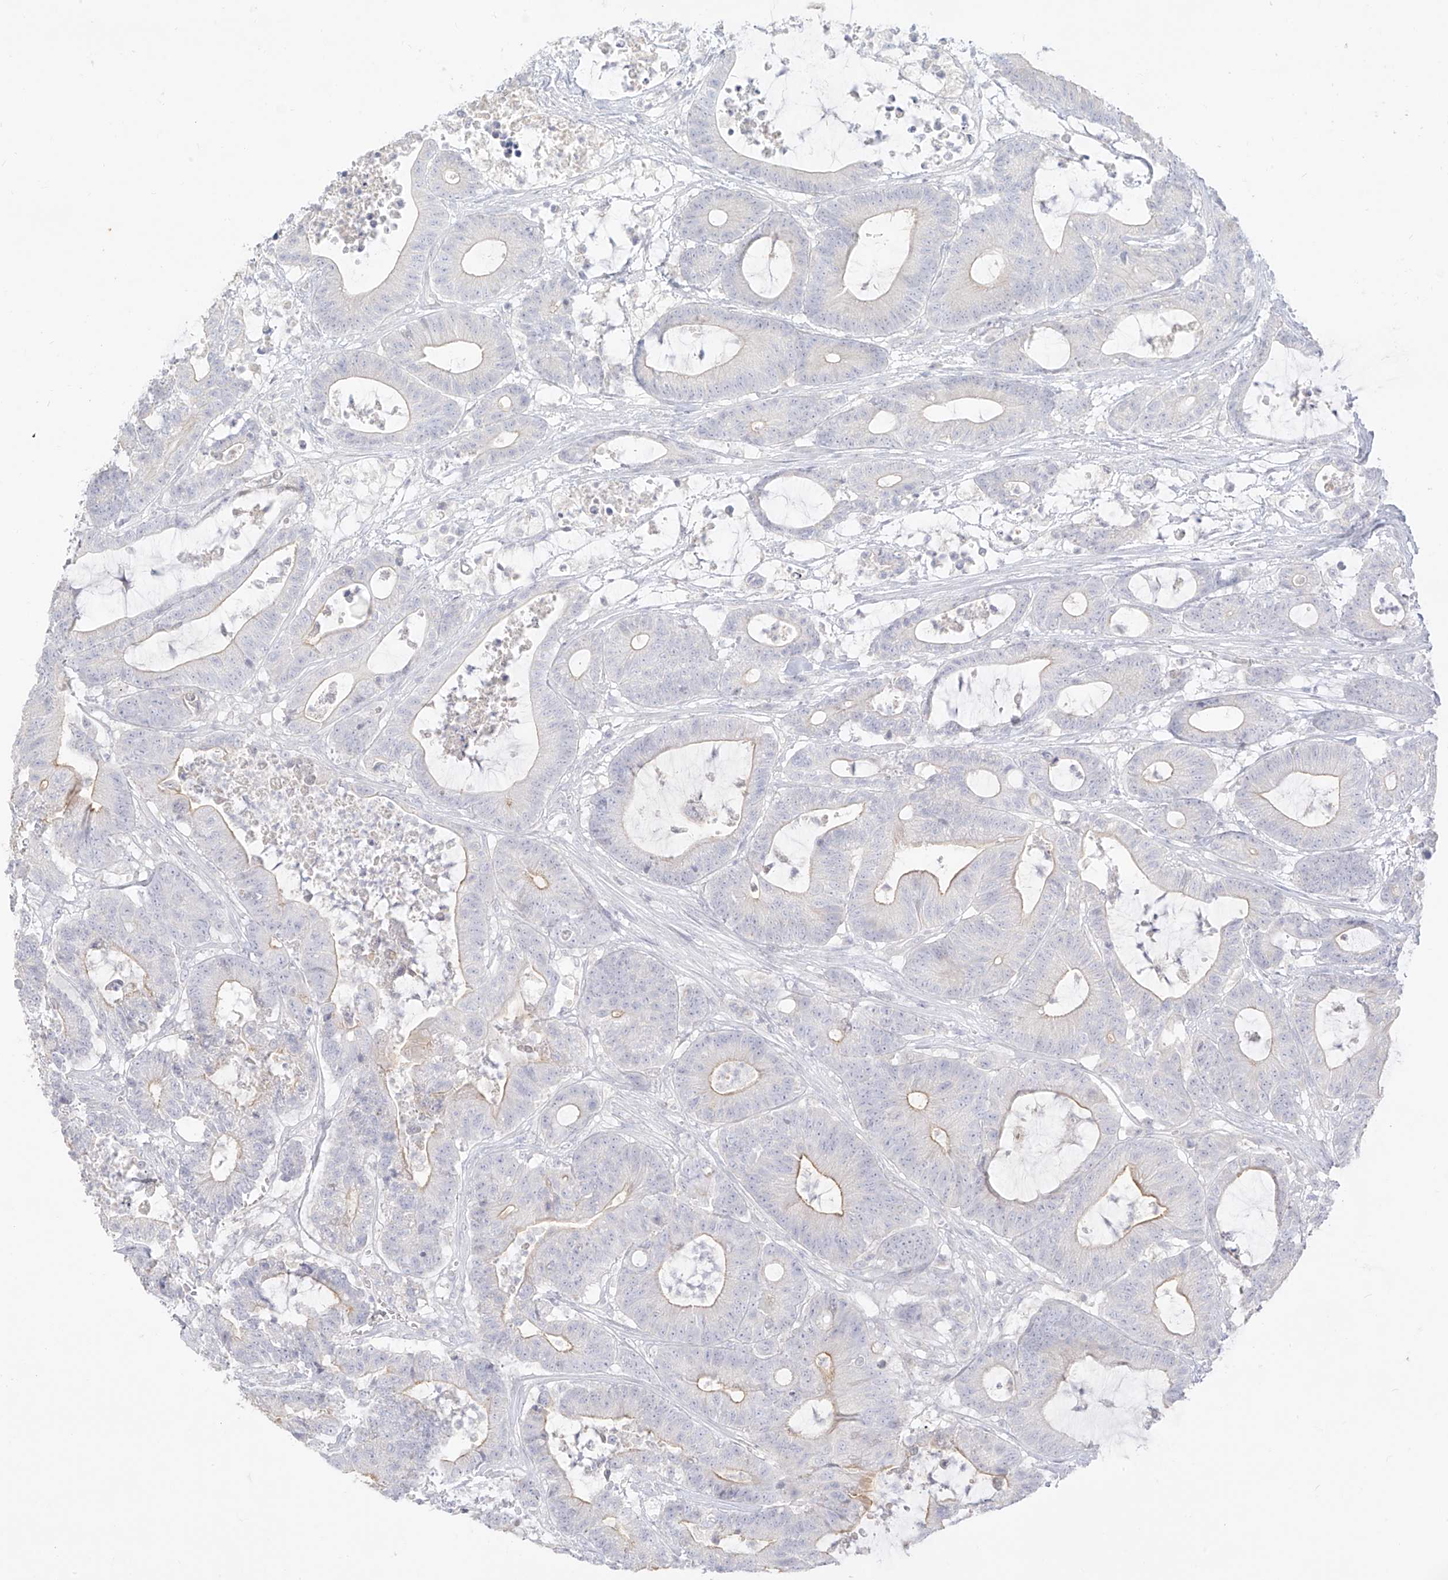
{"staining": {"intensity": "negative", "quantity": "none", "location": "none"}, "tissue": "colorectal cancer", "cell_type": "Tumor cells", "image_type": "cancer", "snomed": [{"axis": "morphology", "description": "Adenocarcinoma, NOS"}, {"axis": "topography", "description": "Colon"}], "caption": "Immunohistochemistry (IHC) of human colorectal cancer (adenocarcinoma) exhibits no expression in tumor cells.", "gene": "ARHGEF40", "patient": {"sex": "female", "age": 84}}